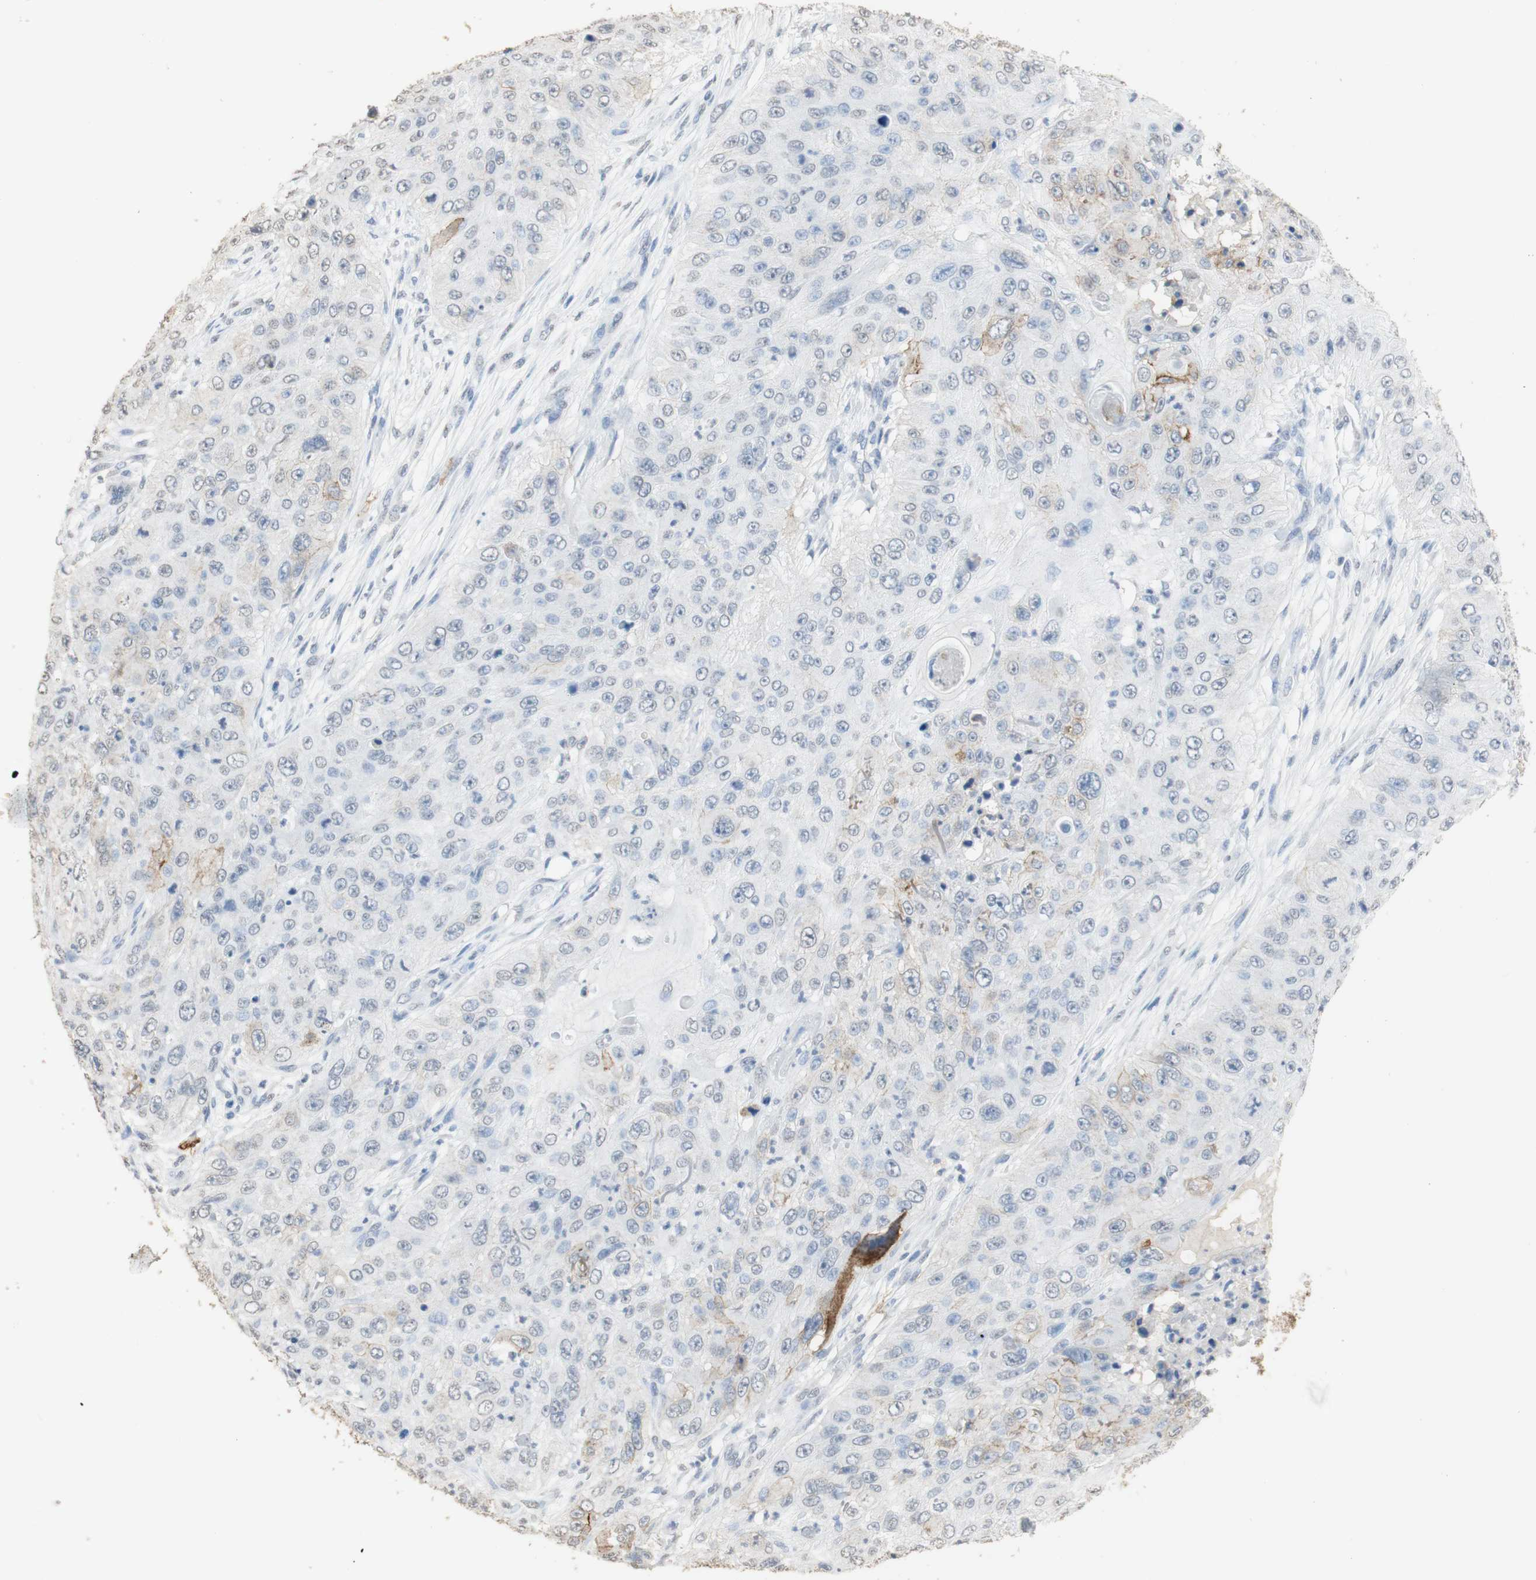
{"staining": {"intensity": "moderate", "quantity": "<25%", "location": "cytoplasmic/membranous"}, "tissue": "skin cancer", "cell_type": "Tumor cells", "image_type": "cancer", "snomed": [{"axis": "morphology", "description": "Squamous cell carcinoma, NOS"}, {"axis": "topography", "description": "Skin"}], "caption": "High-power microscopy captured an IHC micrograph of skin cancer (squamous cell carcinoma), revealing moderate cytoplasmic/membranous expression in about <25% of tumor cells.", "gene": "L1CAM", "patient": {"sex": "female", "age": 80}}